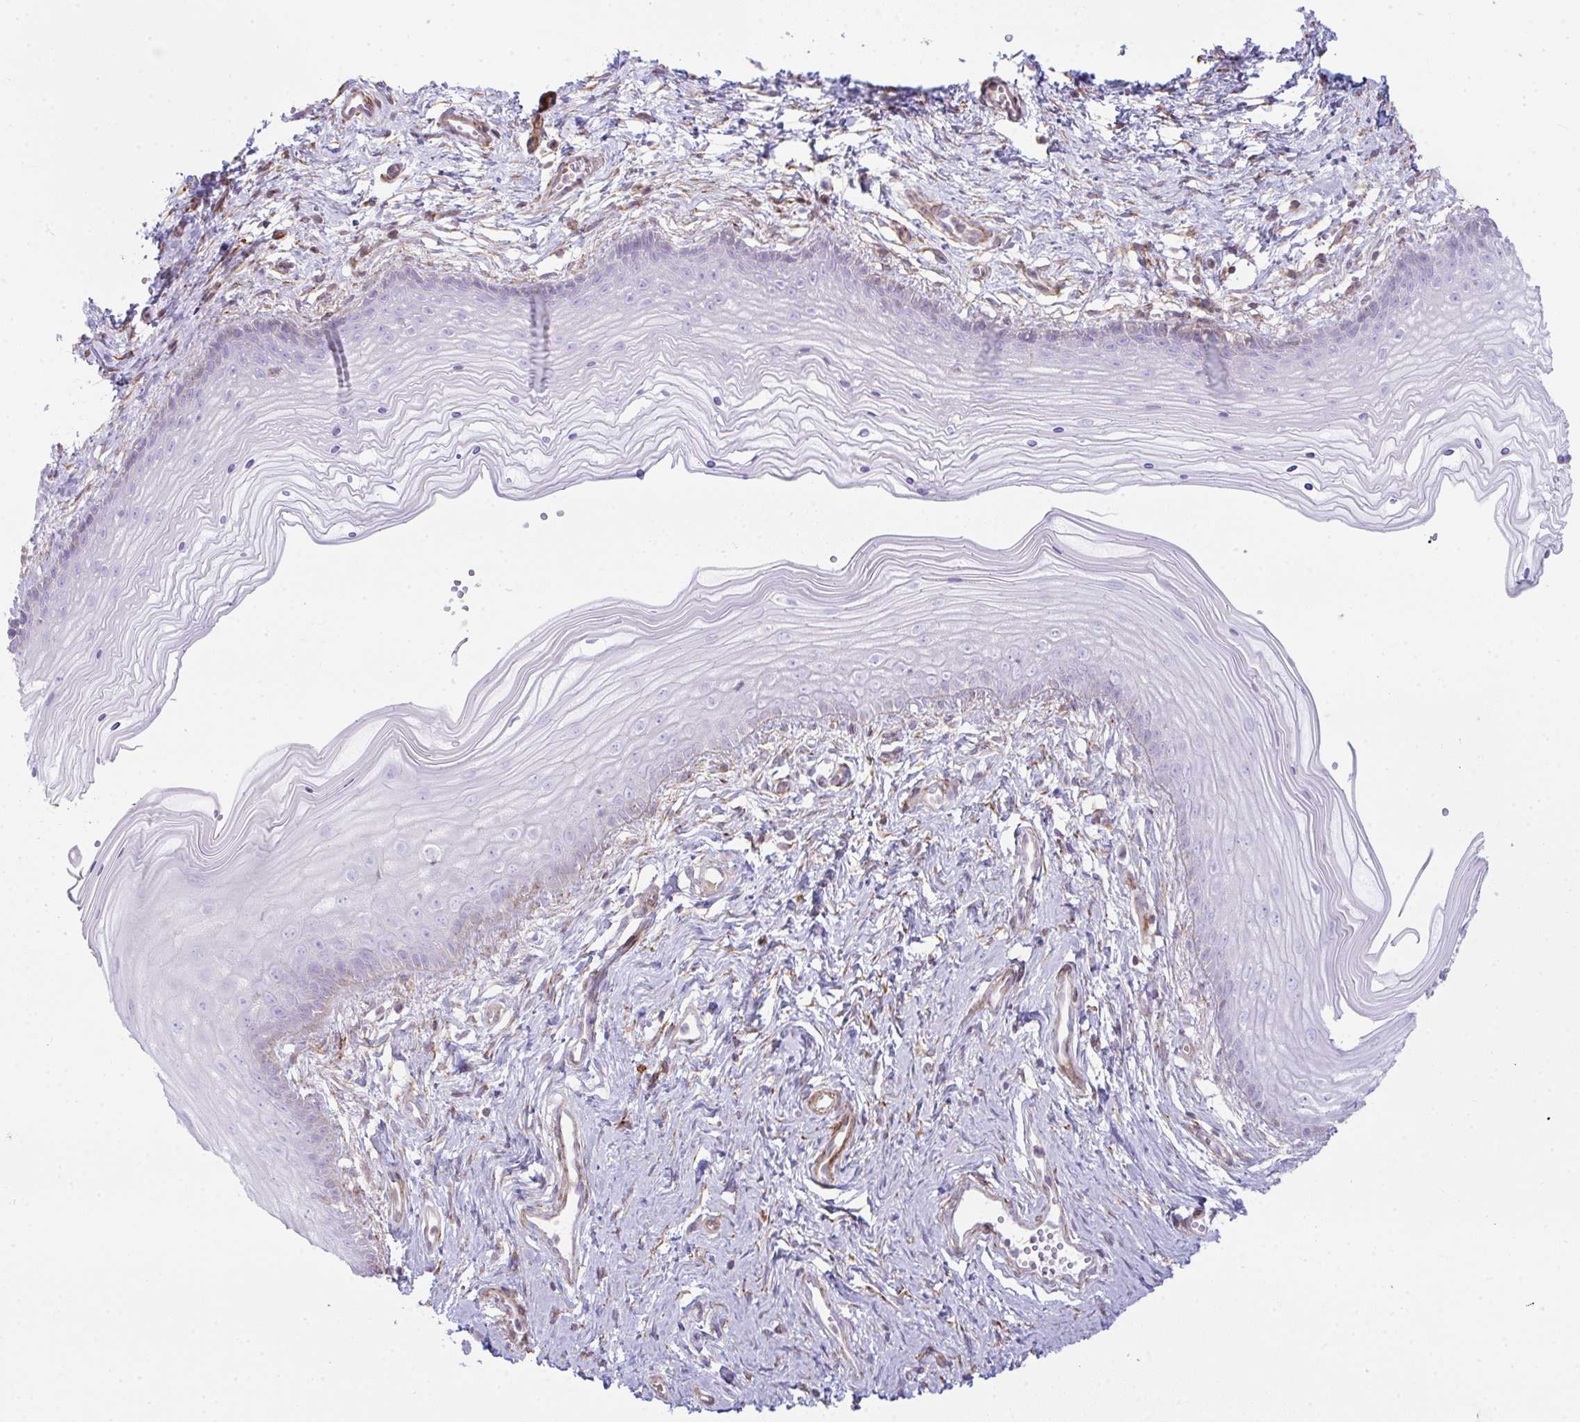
{"staining": {"intensity": "negative", "quantity": "none", "location": "none"}, "tissue": "vagina", "cell_type": "Squamous epithelial cells", "image_type": "normal", "snomed": [{"axis": "morphology", "description": "Normal tissue, NOS"}, {"axis": "topography", "description": "Vagina"}], "caption": "This is a photomicrograph of immunohistochemistry staining of benign vagina, which shows no expression in squamous epithelial cells.", "gene": "CDRT15", "patient": {"sex": "female", "age": 38}}